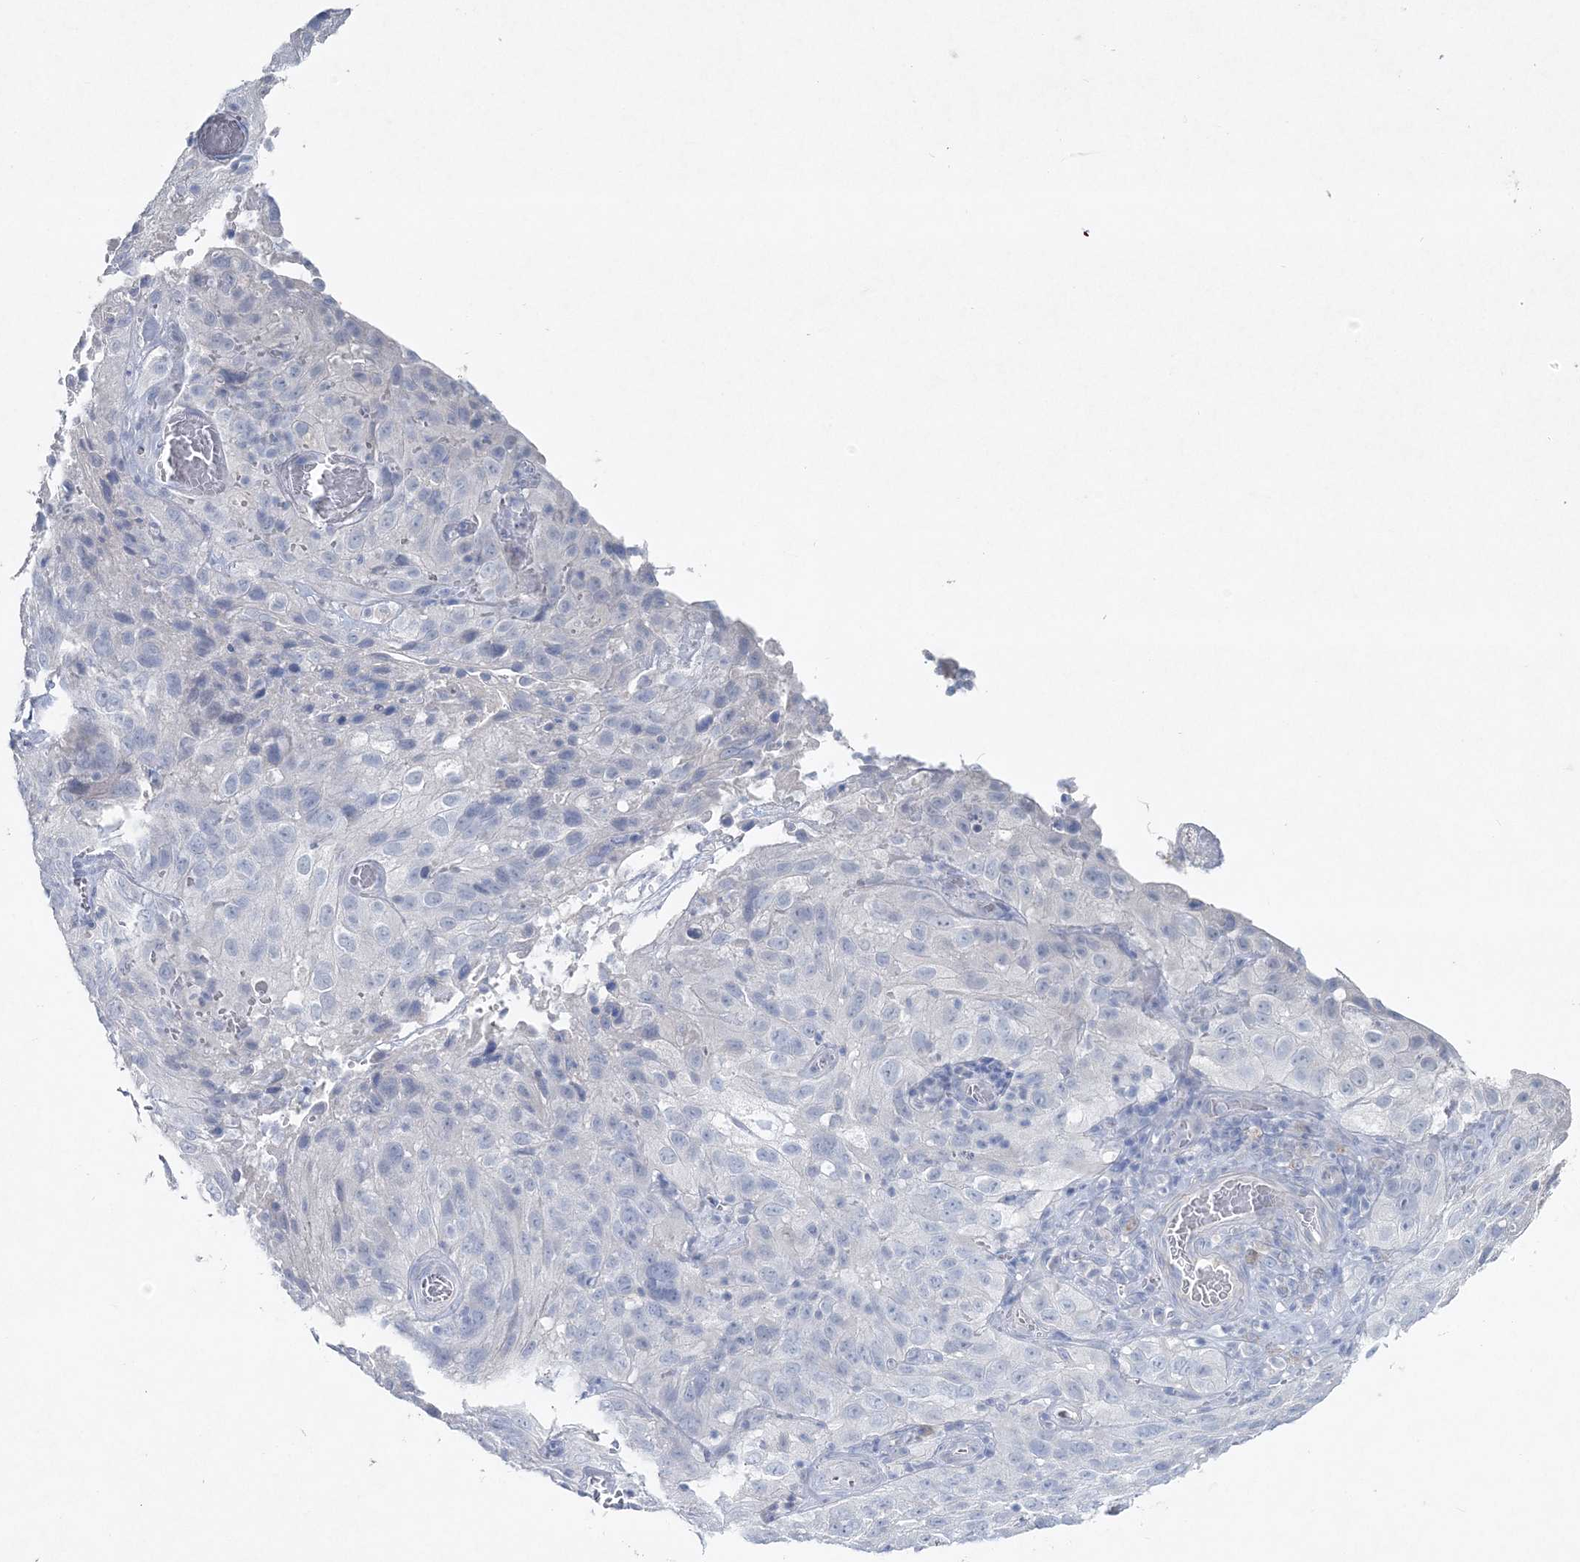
{"staining": {"intensity": "negative", "quantity": "none", "location": "none"}, "tissue": "cervical cancer", "cell_type": "Tumor cells", "image_type": "cancer", "snomed": [{"axis": "morphology", "description": "Squamous cell carcinoma, NOS"}, {"axis": "topography", "description": "Cervix"}], "caption": "Protein analysis of cervical squamous cell carcinoma reveals no significant staining in tumor cells.", "gene": "GCKR", "patient": {"sex": "female", "age": 32}}